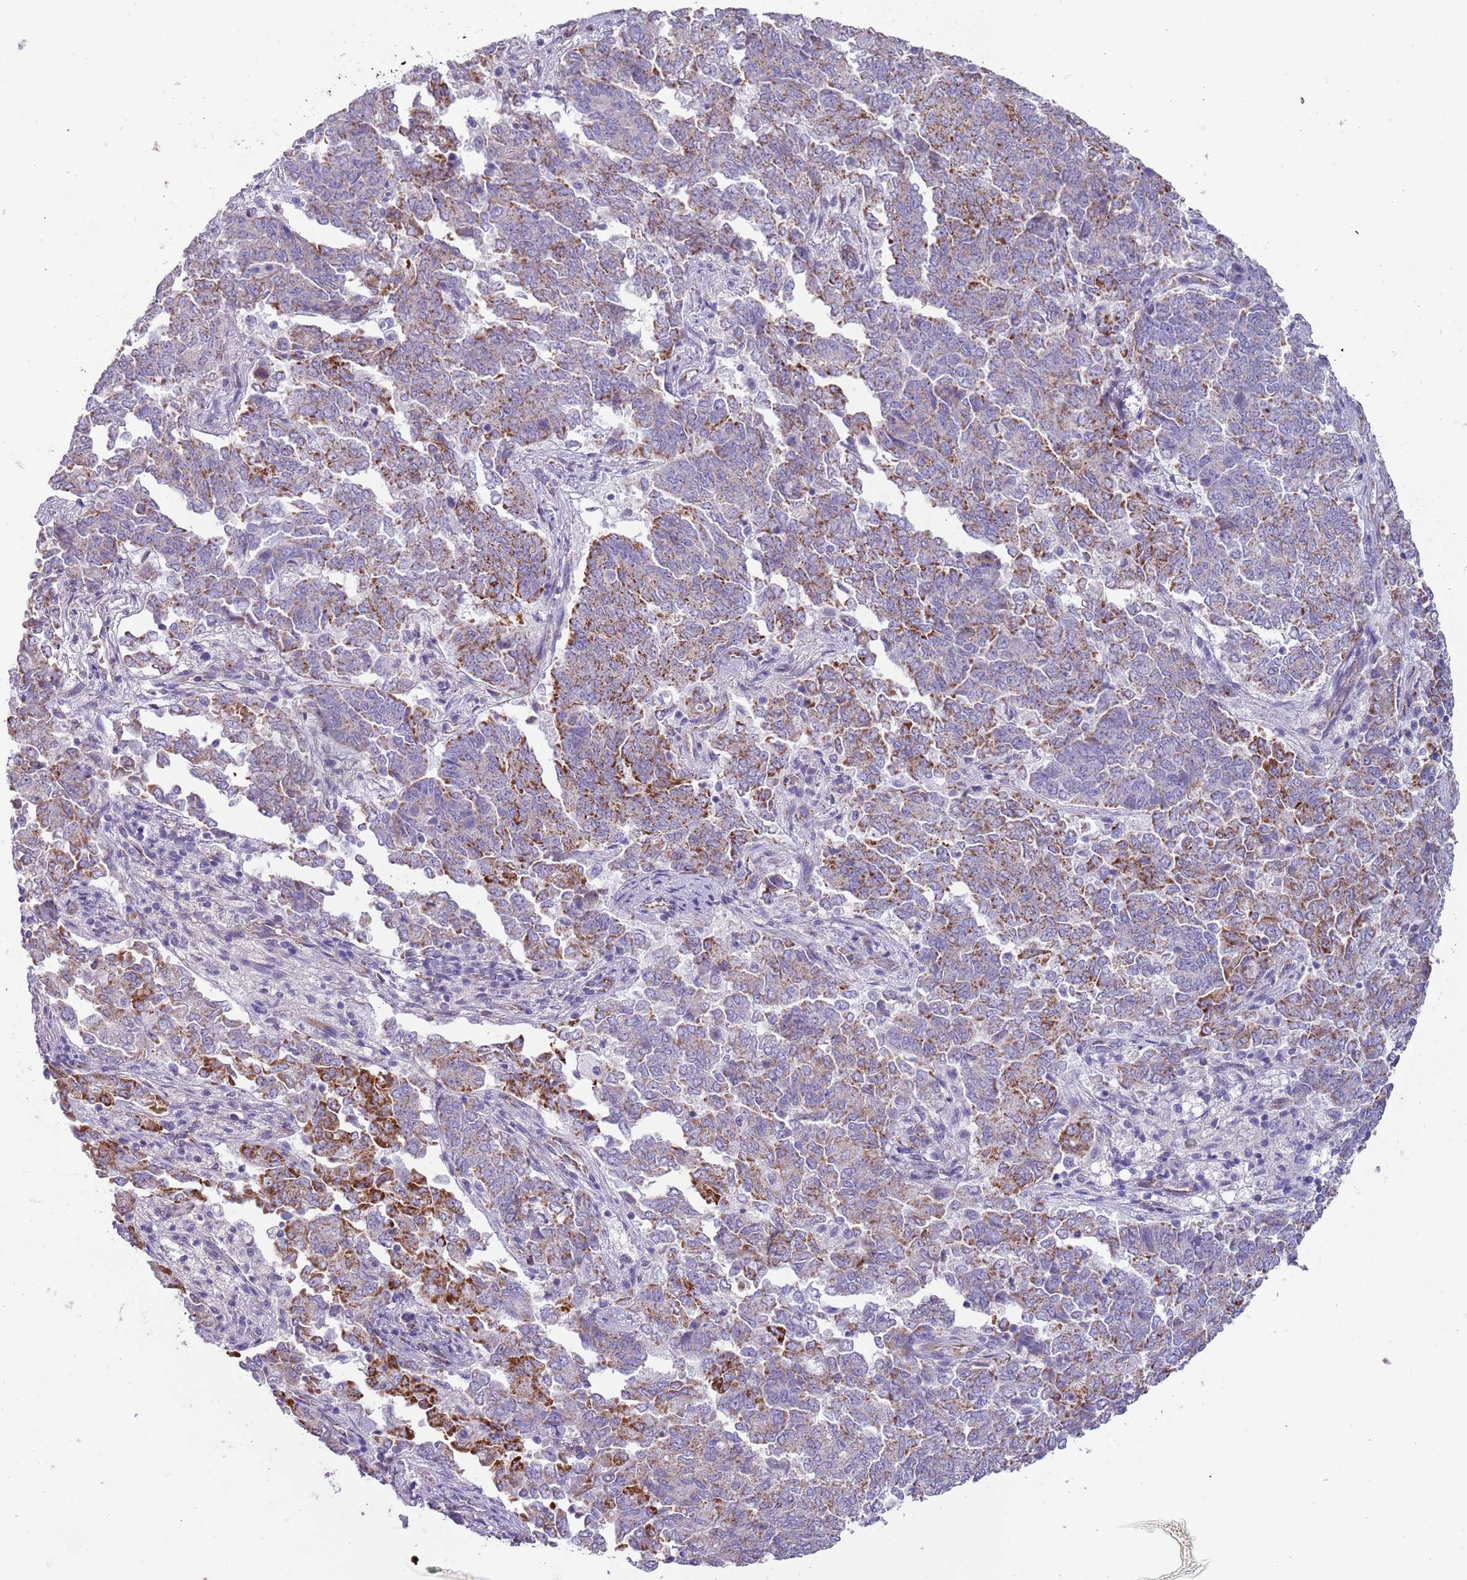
{"staining": {"intensity": "moderate", "quantity": "25%-75%", "location": "cytoplasmic/membranous"}, "tissue": "endometrial cancer", "cell_type": "Tumor cells", "image_type": "cancer", "snomed": [{"axis": "morphology", "description": "Adenocarcinoma, NOS"}, {"axis": "topography", "description": "Endometrium"}], "caption": "A brown stain labels moderate cytoplasmic/membranous positivity of a protein in adenocarcinoma (endometrial) tumor cells. (DAB IHC with brightfield microscopy, high magnification).", "gene": "RNF222", "patient": {"sex": "female", "age": 80}}